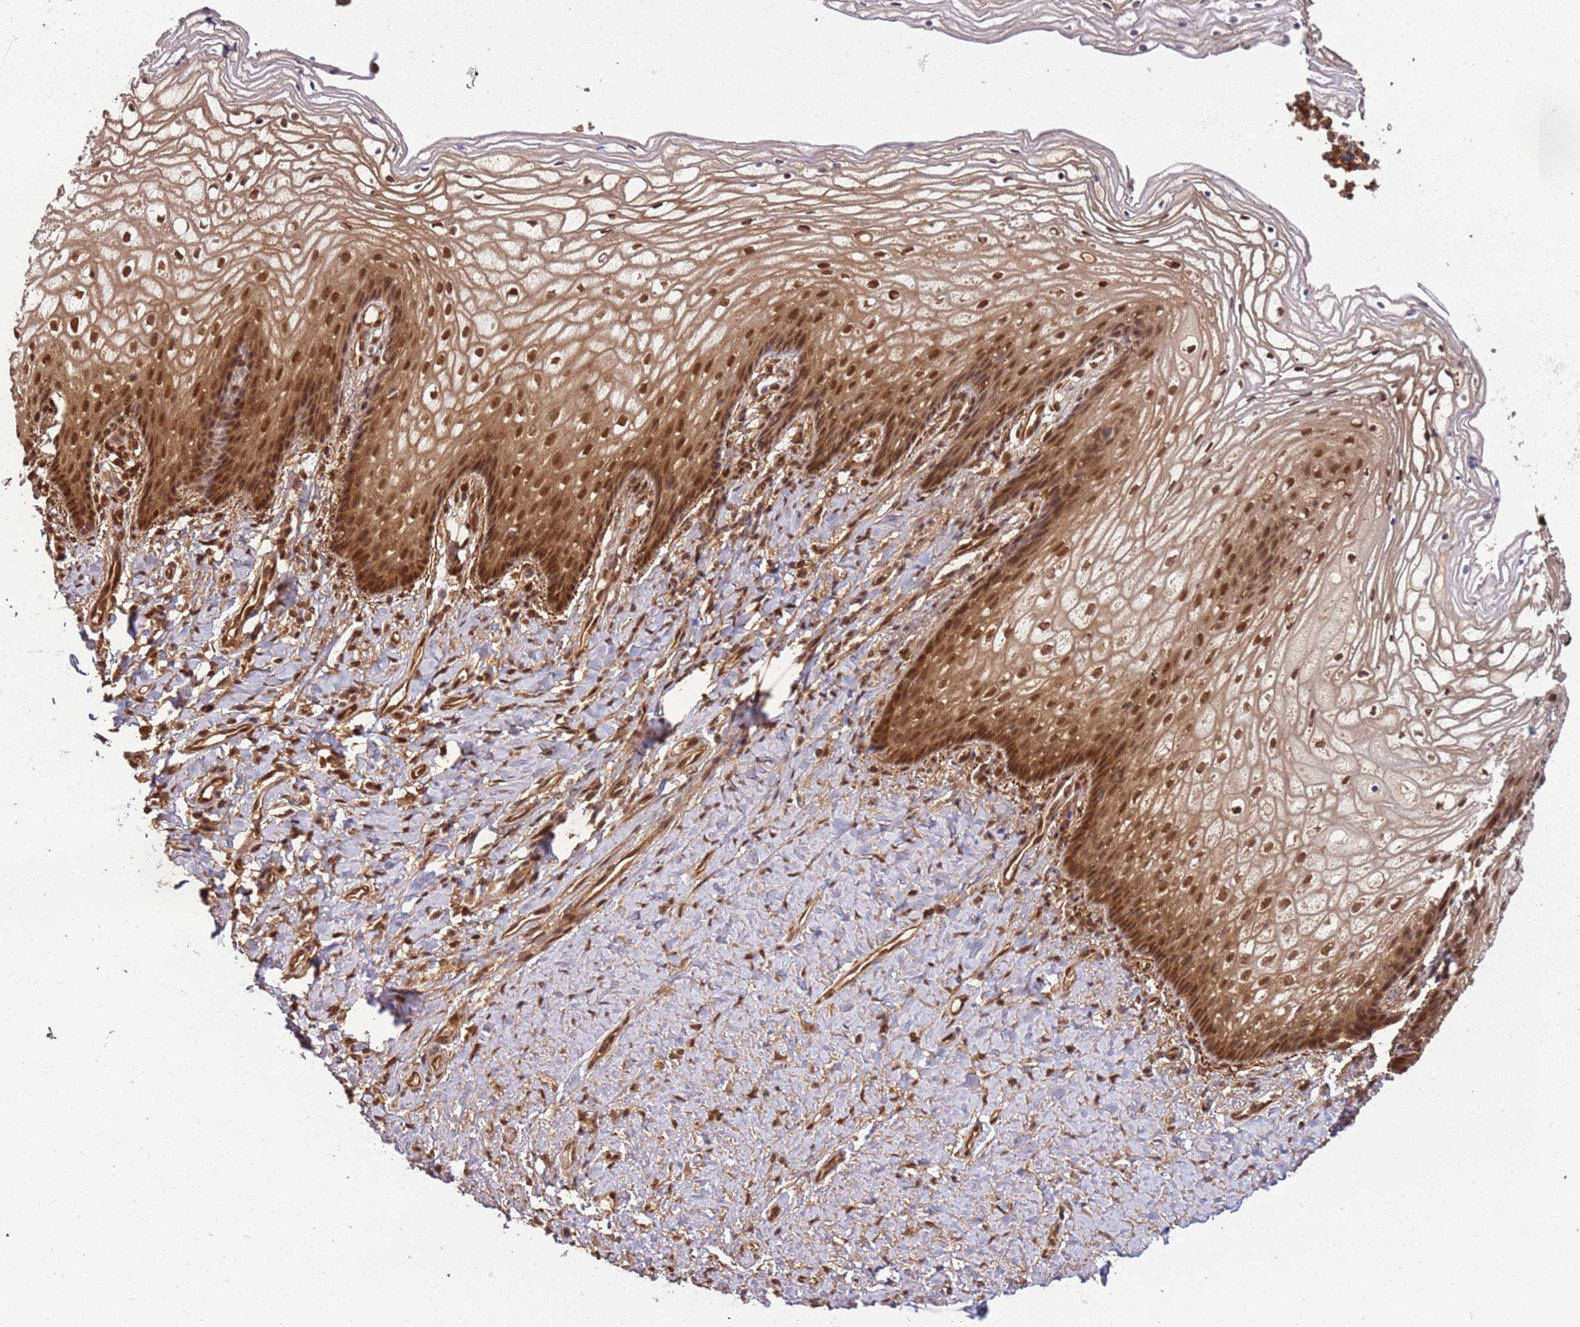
{"staining": {"intensity": "moderate", "quantity": ">75%", "location": "cytoplasmic/membranous,nuclear"}, "tissue": "vagina", "cell_type": "Squamous epithelial cells", "image_type": "normal", "snomed": [{"axis": "morphology", "description": "Normal tissue, NOS"}, {"axis": "topography", "description": "Vagina"}], "caption": "An image showing moderate cytoplasmic/membranous,nuclear positivity in approximately >75% of squamous epithelial cells in benign vagina, as visualized by brown immunohistochemical staining.", "gene": "PGLS", "patient": {"sex": "female", "age": 60}}